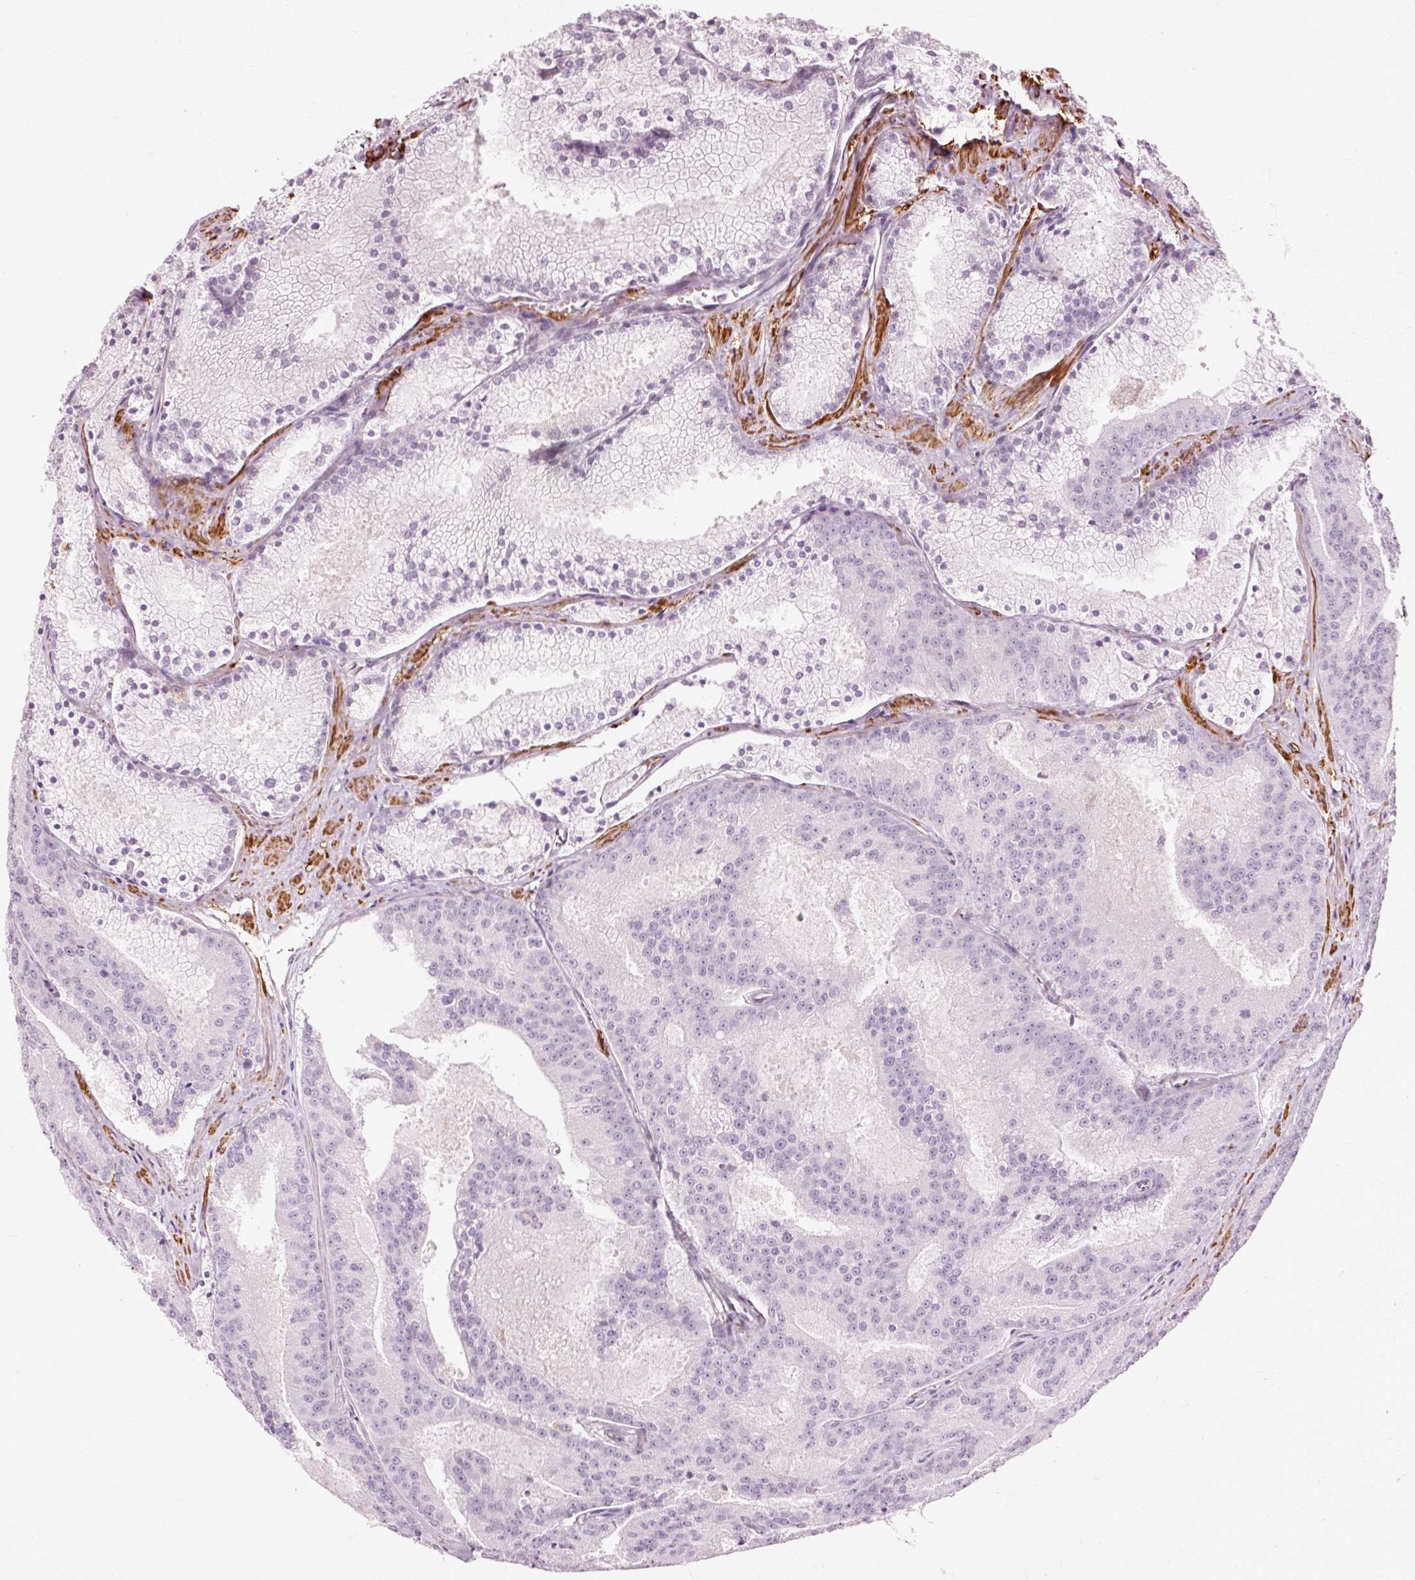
{"staining": {"intensity": "negative", "quantity": "none", "location": "none"}, "tissue": "prostate cancer", "cell_type": "Tumor cells", "image_type": "cancer", "snomed": [{"axis": "morphology", "description": "Adenocarcinoma, High grade"}, {"axis": "topography", "description": "Prostate"}], "caption": "A high-resolution photomicrograph shows IHC staining of prostate cancer (adenocarcinoma (high-grade)), which exhibits no significant positivity in tumor cells. (Stains: DAB IHC with hematoxylin counter stain, Microscopy: brightfield microscopy at high magnification).", "gene": "RGPD5", "patient": {"sex": "male", "age": 61}}